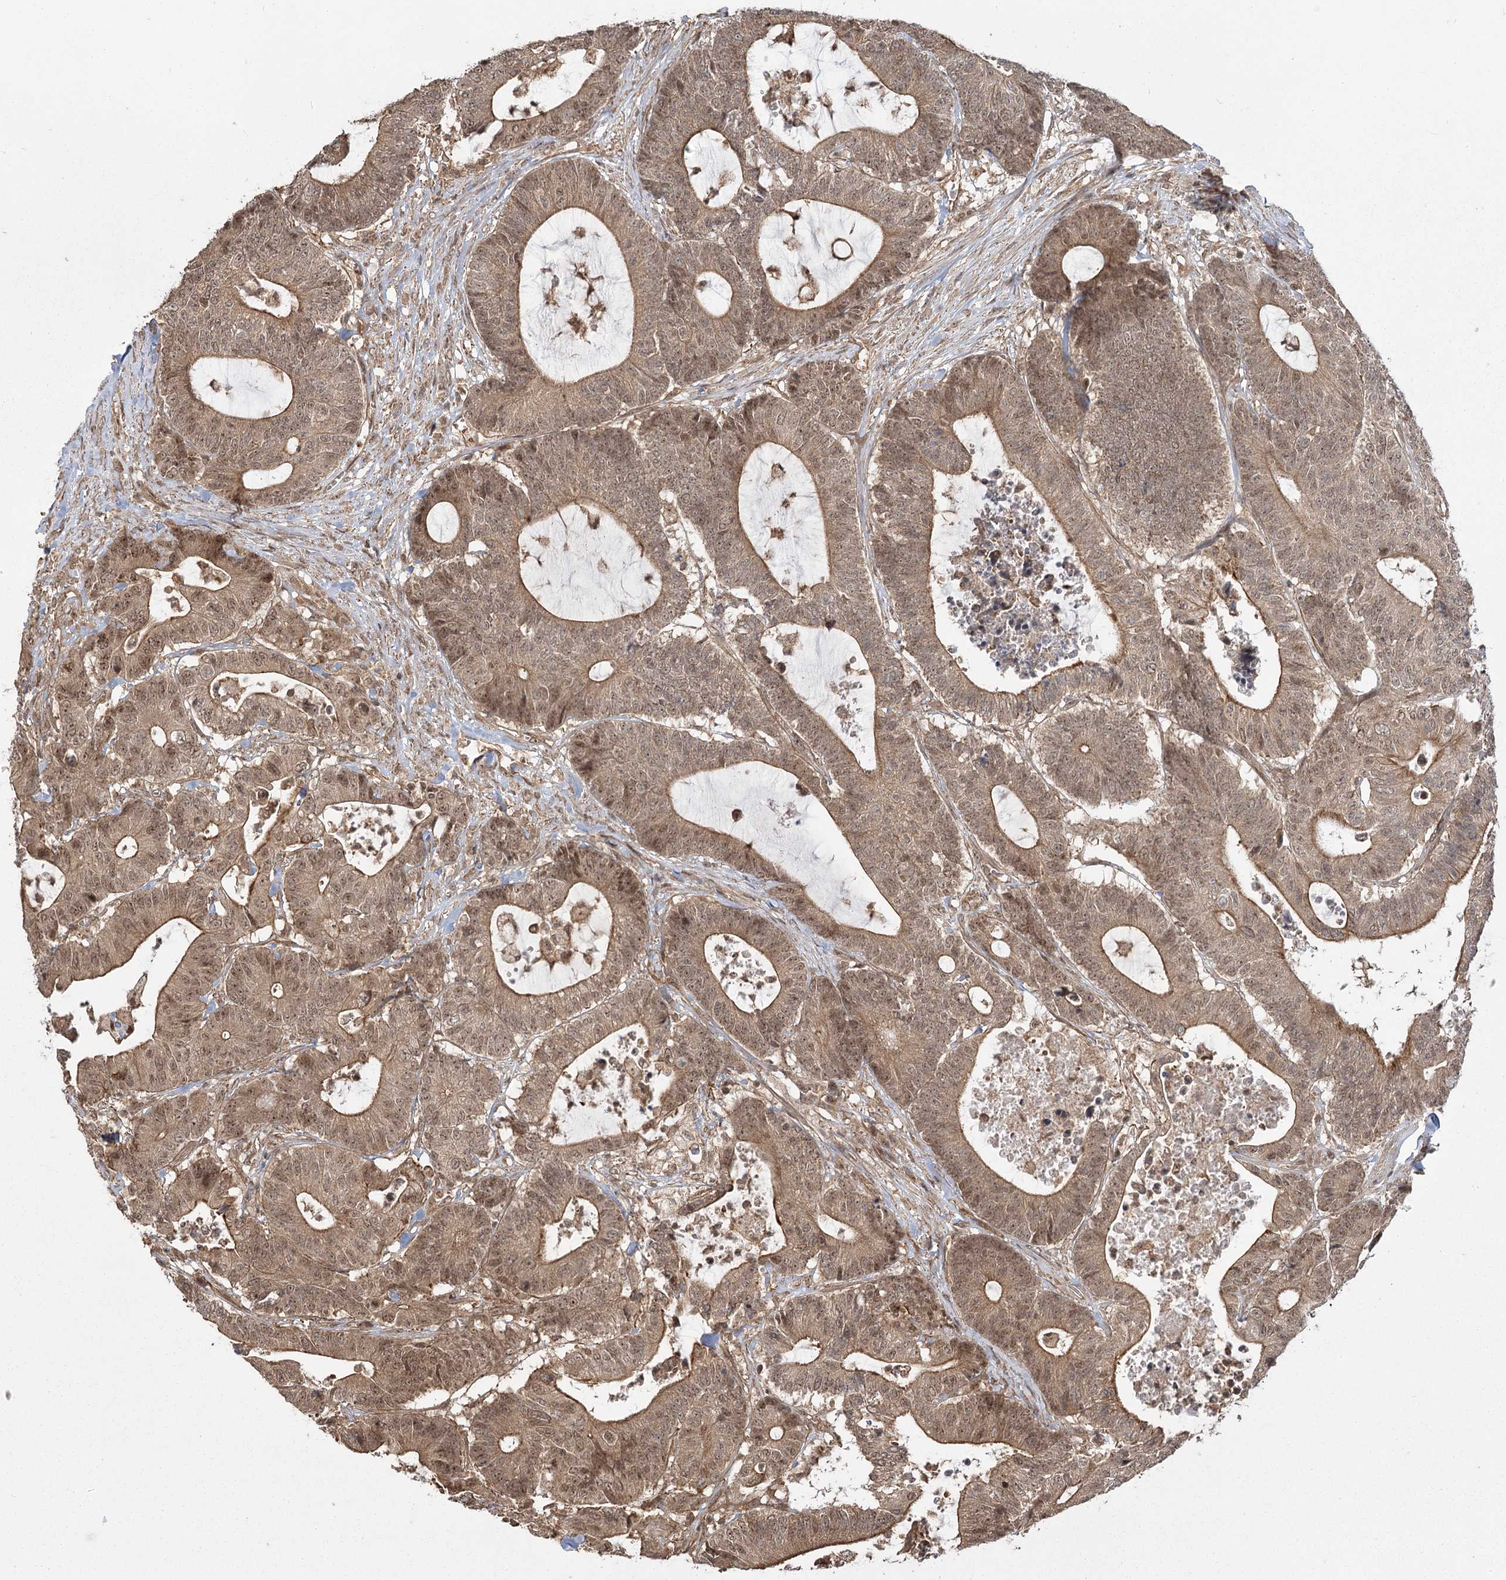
{"staining": {"intensity": "moderate", "quantity": ">75%", "location": "cytoplasmic/membranous,nuclear"}, "tissue": "colorectal cancer", "cell_type": "Tumor cells", "image_type": "cancer", "snomed": [{"axis": "morphology", "description": "Adenocarcinoma, NOS"}, {"axis": "topography", "description": "Colon"}], "caption": "The photomicrograph demonstrates staining of colorectal cancer (adenocarcinoma), revealing moderate cytoplasmic/membranous and nuclear protein expression (brown color) within tumor cells. The protein is shown in brown color, while the nuclei are stained blue.", "gene": "R3HDM2", "patient": {"sex": "female", "age": 84}}